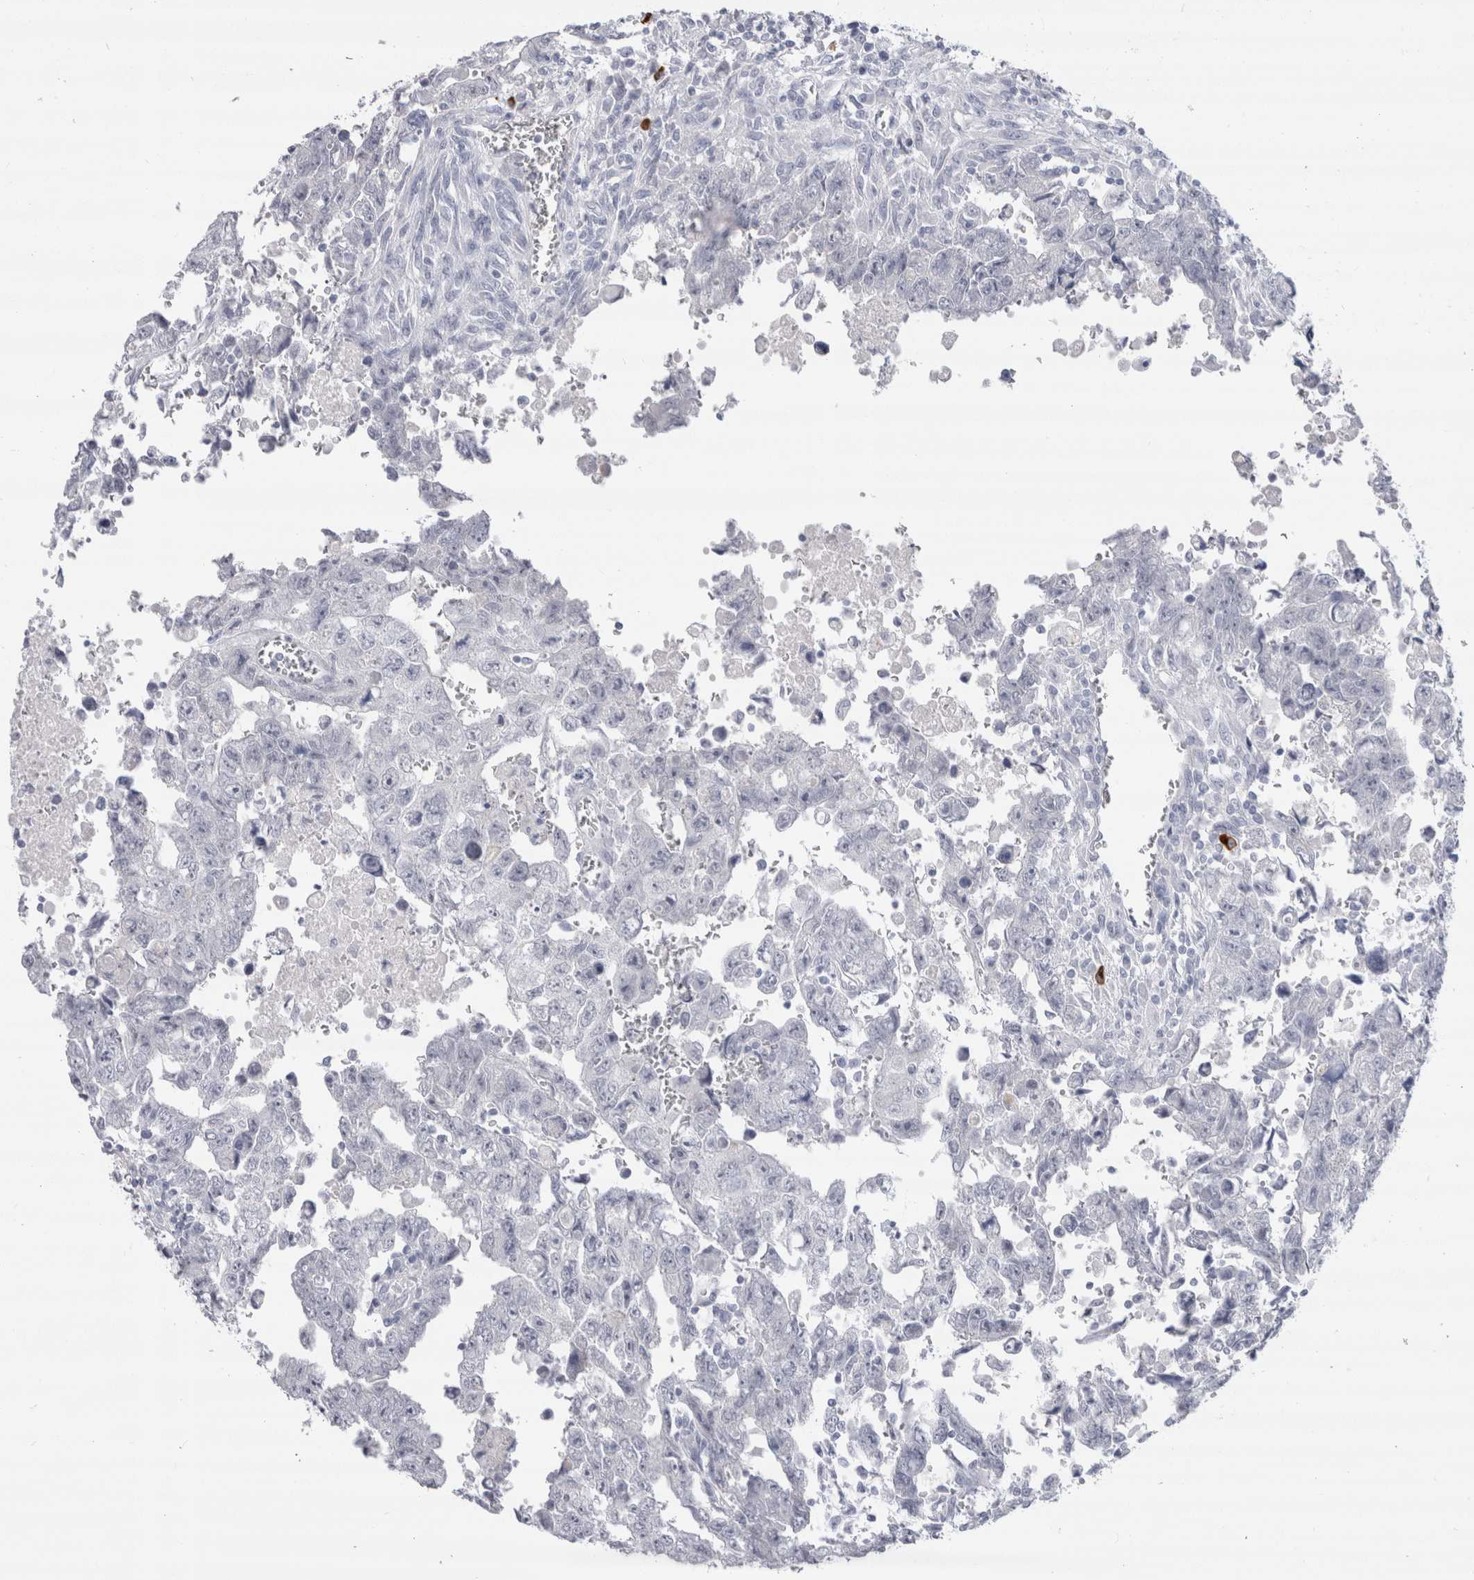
{"staining": {"intensity": "negative", "quantity": "none", "location": "none"}, "tissue": "testis cancer", "cell_type": "Tumor cells", "image_type": "cancer", "snomed": [{"axis": "morphology", "description": "Carcinoma, Embryonal, NOS"}, {"axis": "topography", "description": "Testis"}], "caption": "This is an IHC micrograph of human testis cancer (embryonal carcinoma). There is no expression in tumor cells.", "gene": "CDH17", "patient": {"sex": "male", "age": 28}}